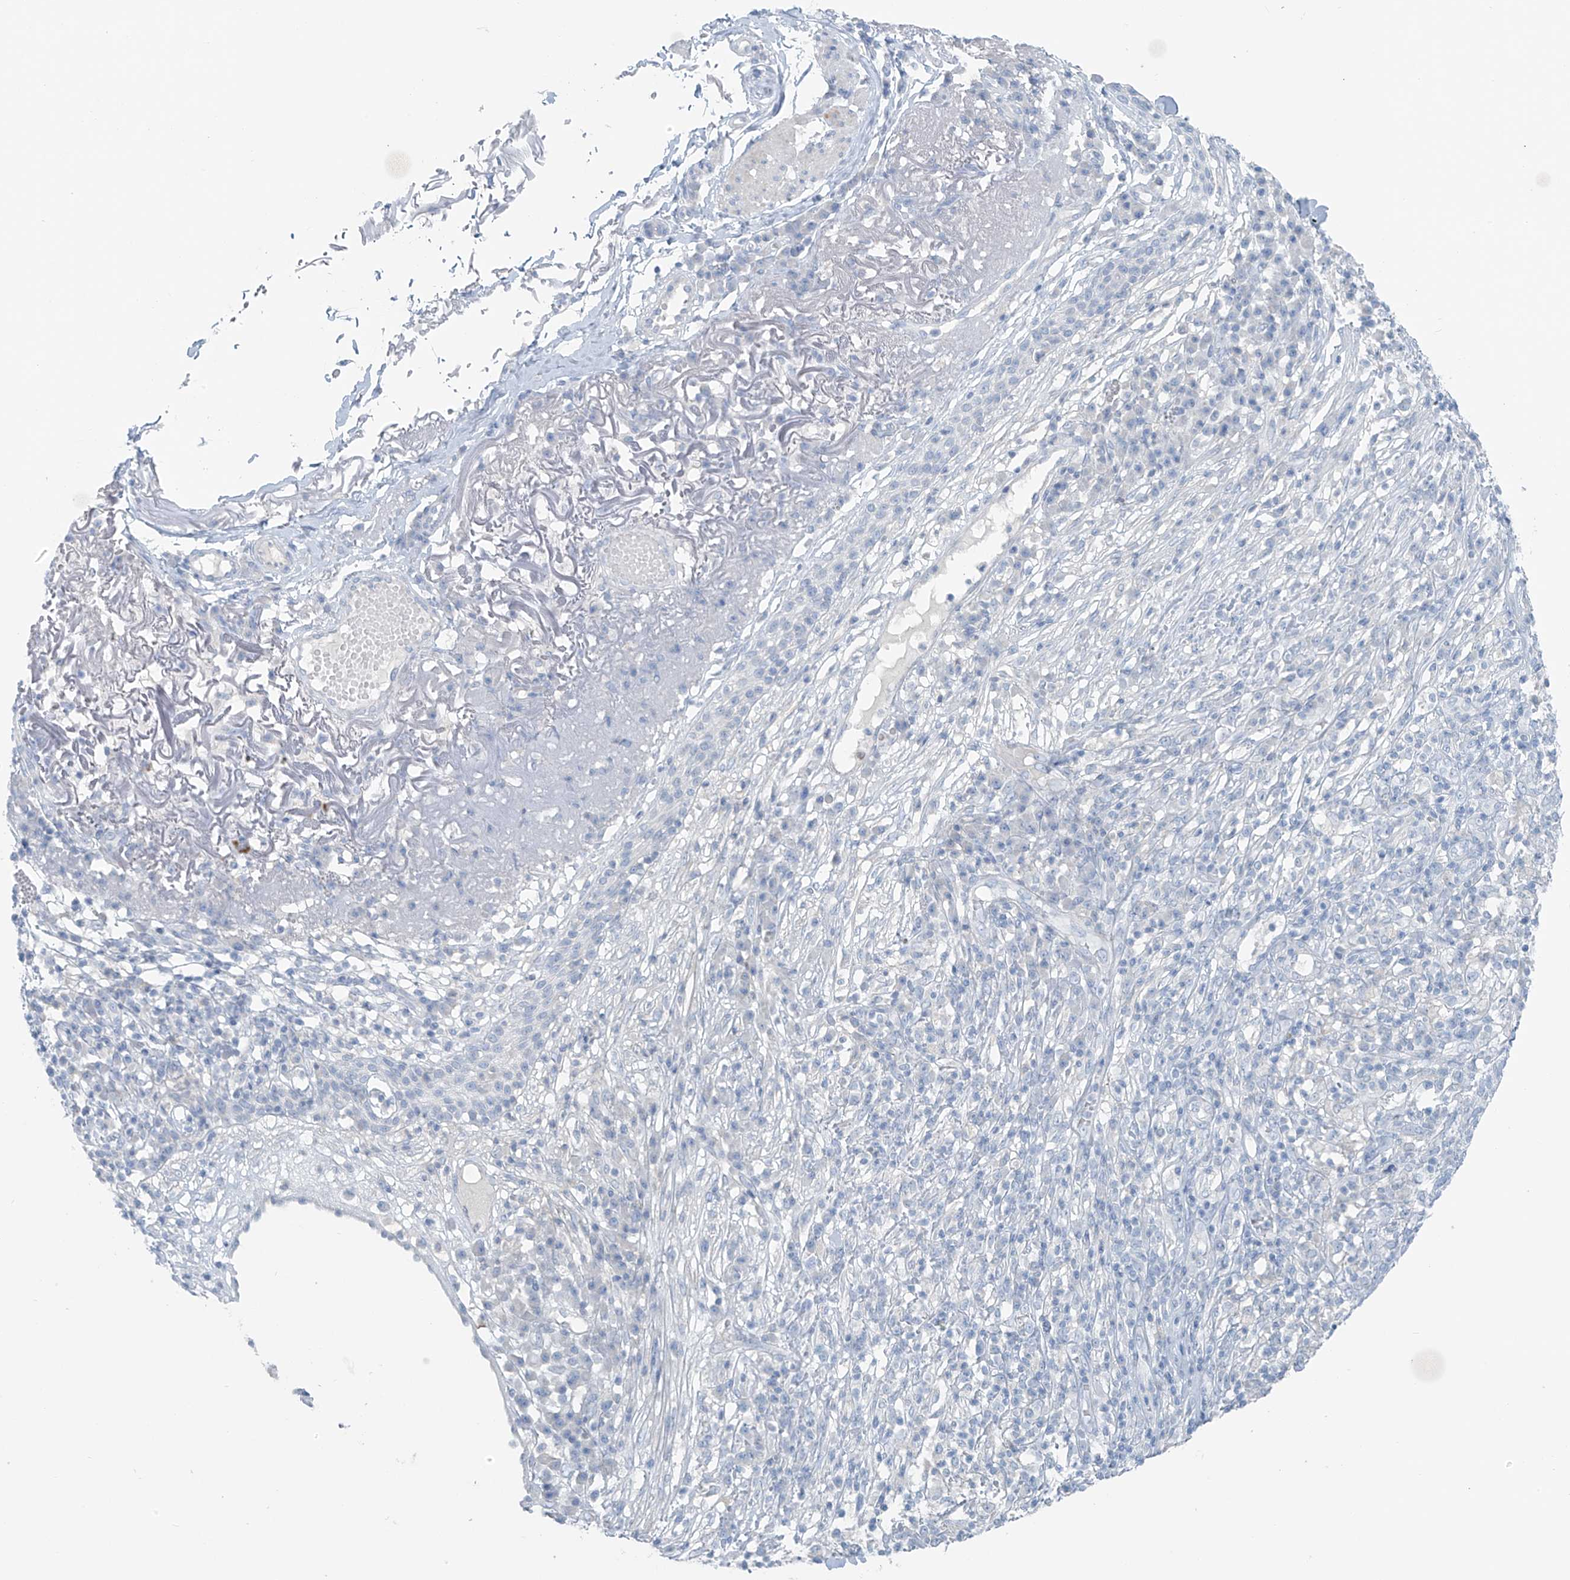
{"staining": {"intensity": "negative", "quantity": "none", "location": "none"}, "tissue": "skin cancer", "cell_type": "Tumor cells", "image_type": "cancer", "snomed": [{"axis": "morphology", "description": "Squamous cell carcinoma, NOS"}, {"axis": "topography", "description": "Skin"}], "caption": "An immunohistochemistry image of skin squamous cell carcinoma is shown. There is no staining in tumor cells of skin squamous cell carcinoma. (Immunohistochemistry, brightfield microscopy, high magnification).", "gene": "SLC25A43", "patient": {"sex": "female", "age": 90}}